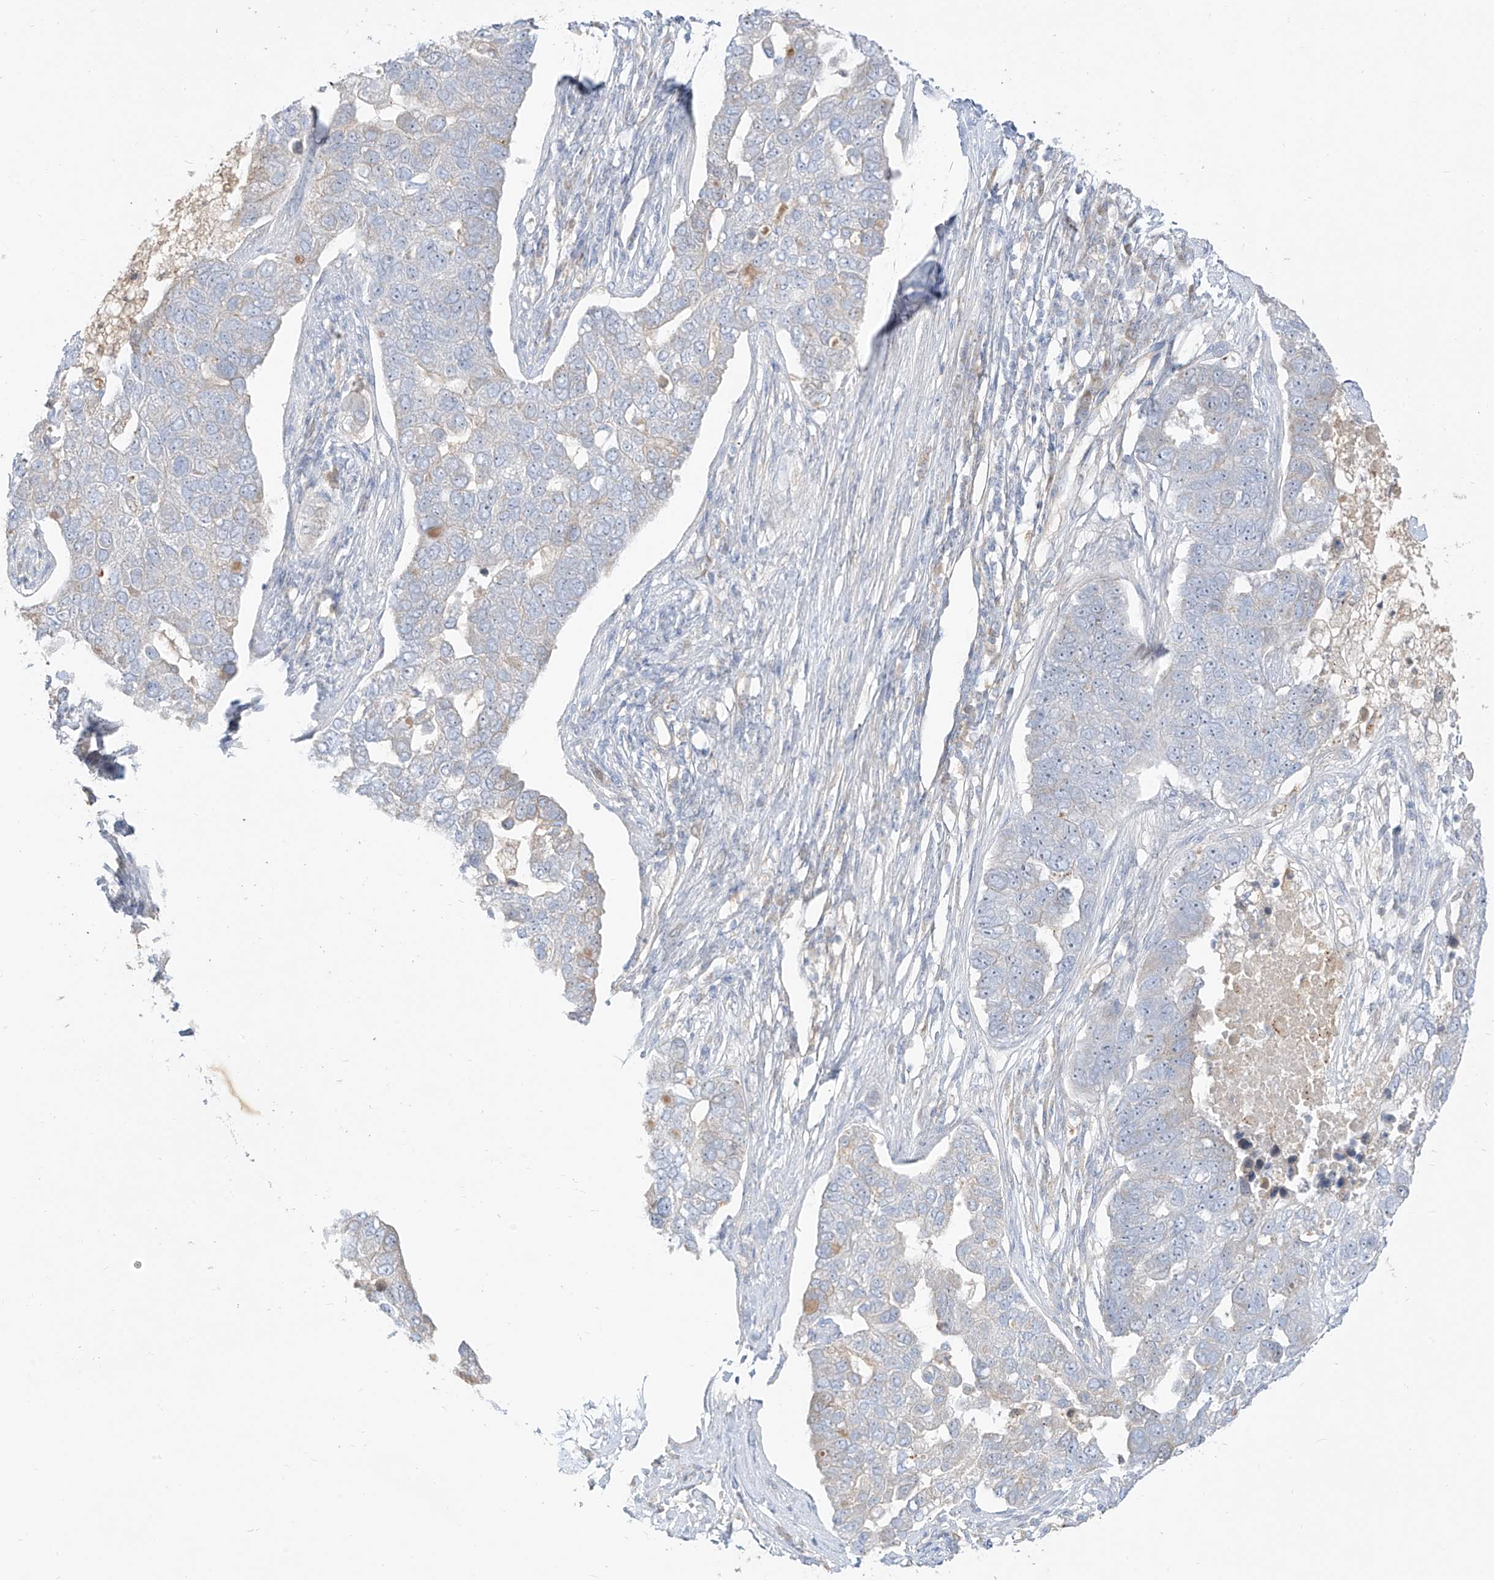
{"staining": {"intensity": "negative", "quantity": "none", "location": "none"}, "tissue": "pancreatic cancer", "cell_type": "Tumor cells", "image_type": "cancer", "snomed": [{"axis": "morphology", "description": "Adenocarcinoma, NOS"}, {"axis": "topography", "description": "Pancreas"}], "caption": "This is an immunohistochemistry (IHC) photomicrograph of adenocarcinoma (pancreatic). There is no positivity in tumor cells.", "gene": "C2orf42", "patient": {"sex": "female", "age": 61}}